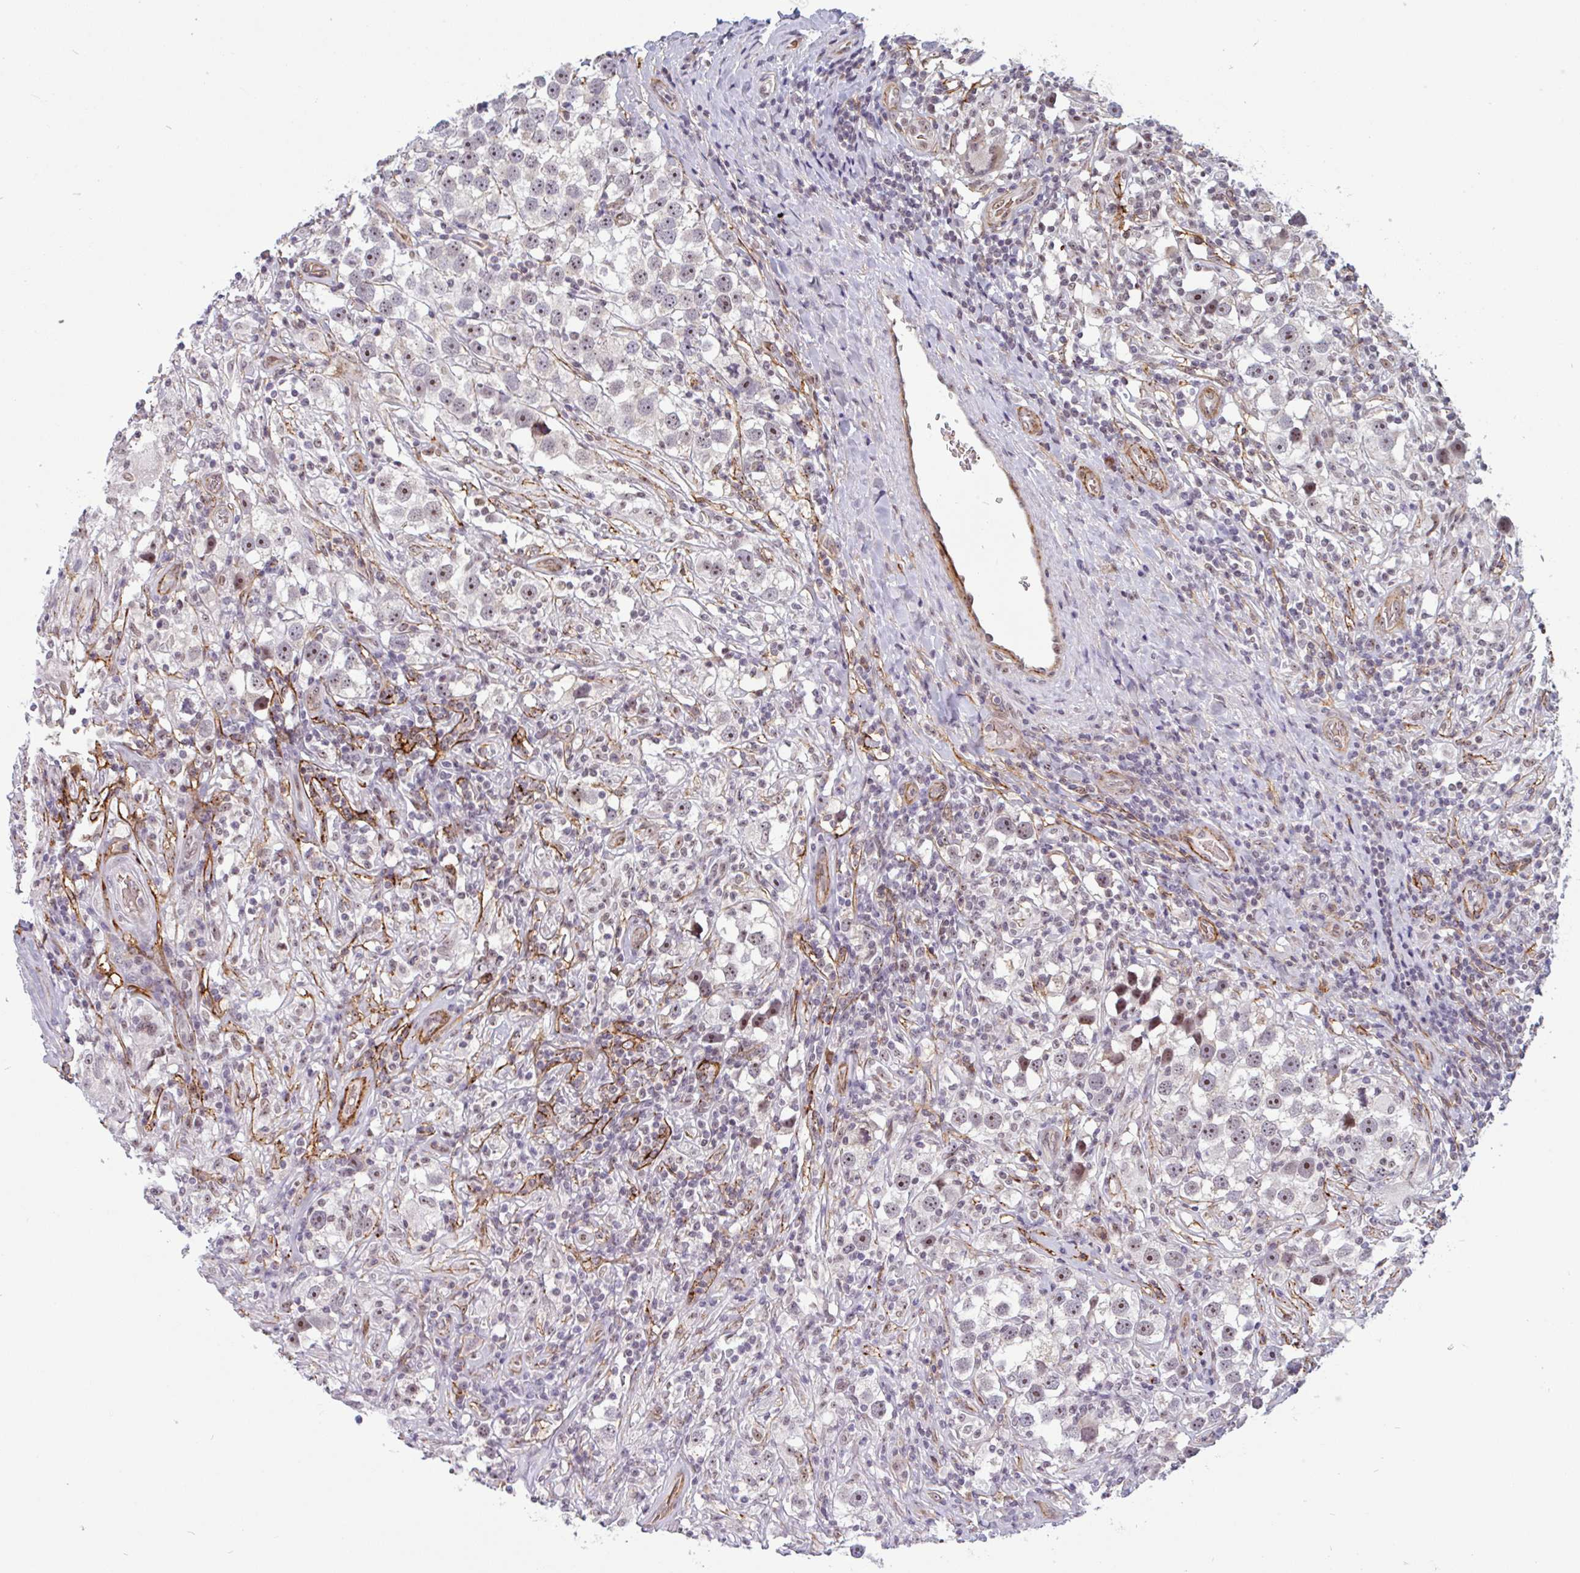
{"staining": {"intensity": "moderate", "quantity": "25%-75%", "location": "nuclear"}, "tissue": "testis cancer", "cell_type": "Tumor cells", "image_type": "cancer", "snomed": [{"axis": "morphology", "description": "Seminoma, NOS"}, {"axis": "topography", "description": "Testis"}], "caption": "Protein staining of seminoma (testis) tissue displays moderate nuclear positivity in approximately 25%-75% of tumor cells. (DAB (3,3'-diaminobenzidine) IHC with brightfield microscopy, high magnification).", "gene": "TMEM119", "patient": {"sex": "male", "age": 49}}